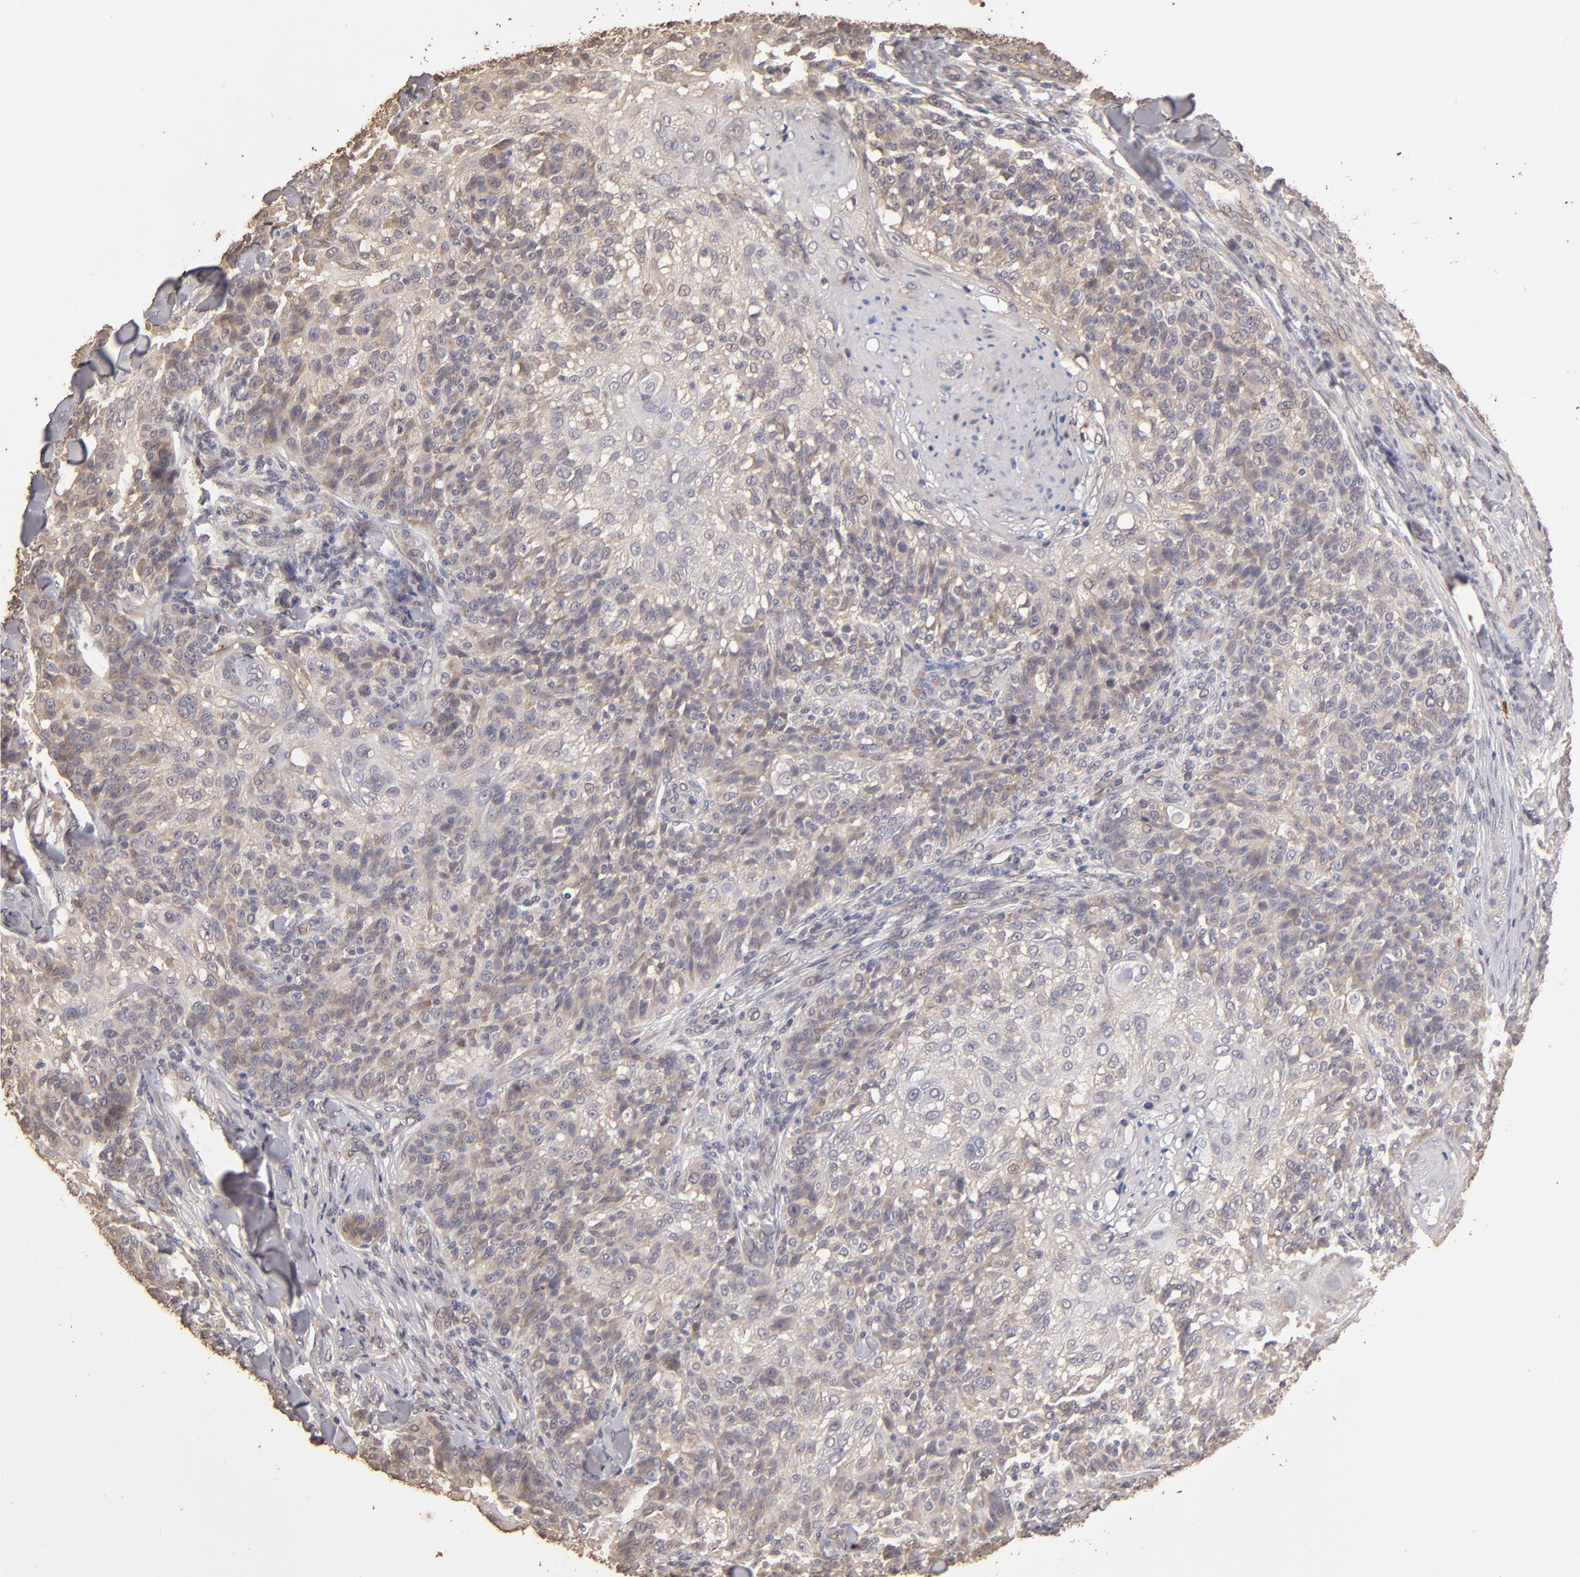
{"staining": {"intensity": "moderate", "quantity": "25%-75%", "location": "cytoplasmic/membranous"}, "tissue": "skin cancer", "cell_type": "Tumor cells", "image_type": "cancer", "snomed": [{"axis": "morphology", "description": "Normal tissue, NOS"}, {"axis": "morphology", "description": "Squamous cell carcinoma, NOS"}, {"axis": "topography", "description": "Skin"}], "caption": "Immunohistochemical staining of human skin cancer (squamous cell carcinoma) reveals moderate cytoplasmic/membranous protein expression in about 25%-75% of tumor cells. (Brightfield microscopy of DAB IHC at high magnification).", "gene": "OPHN1", "patient": {"sex": "female", "age": 83}}